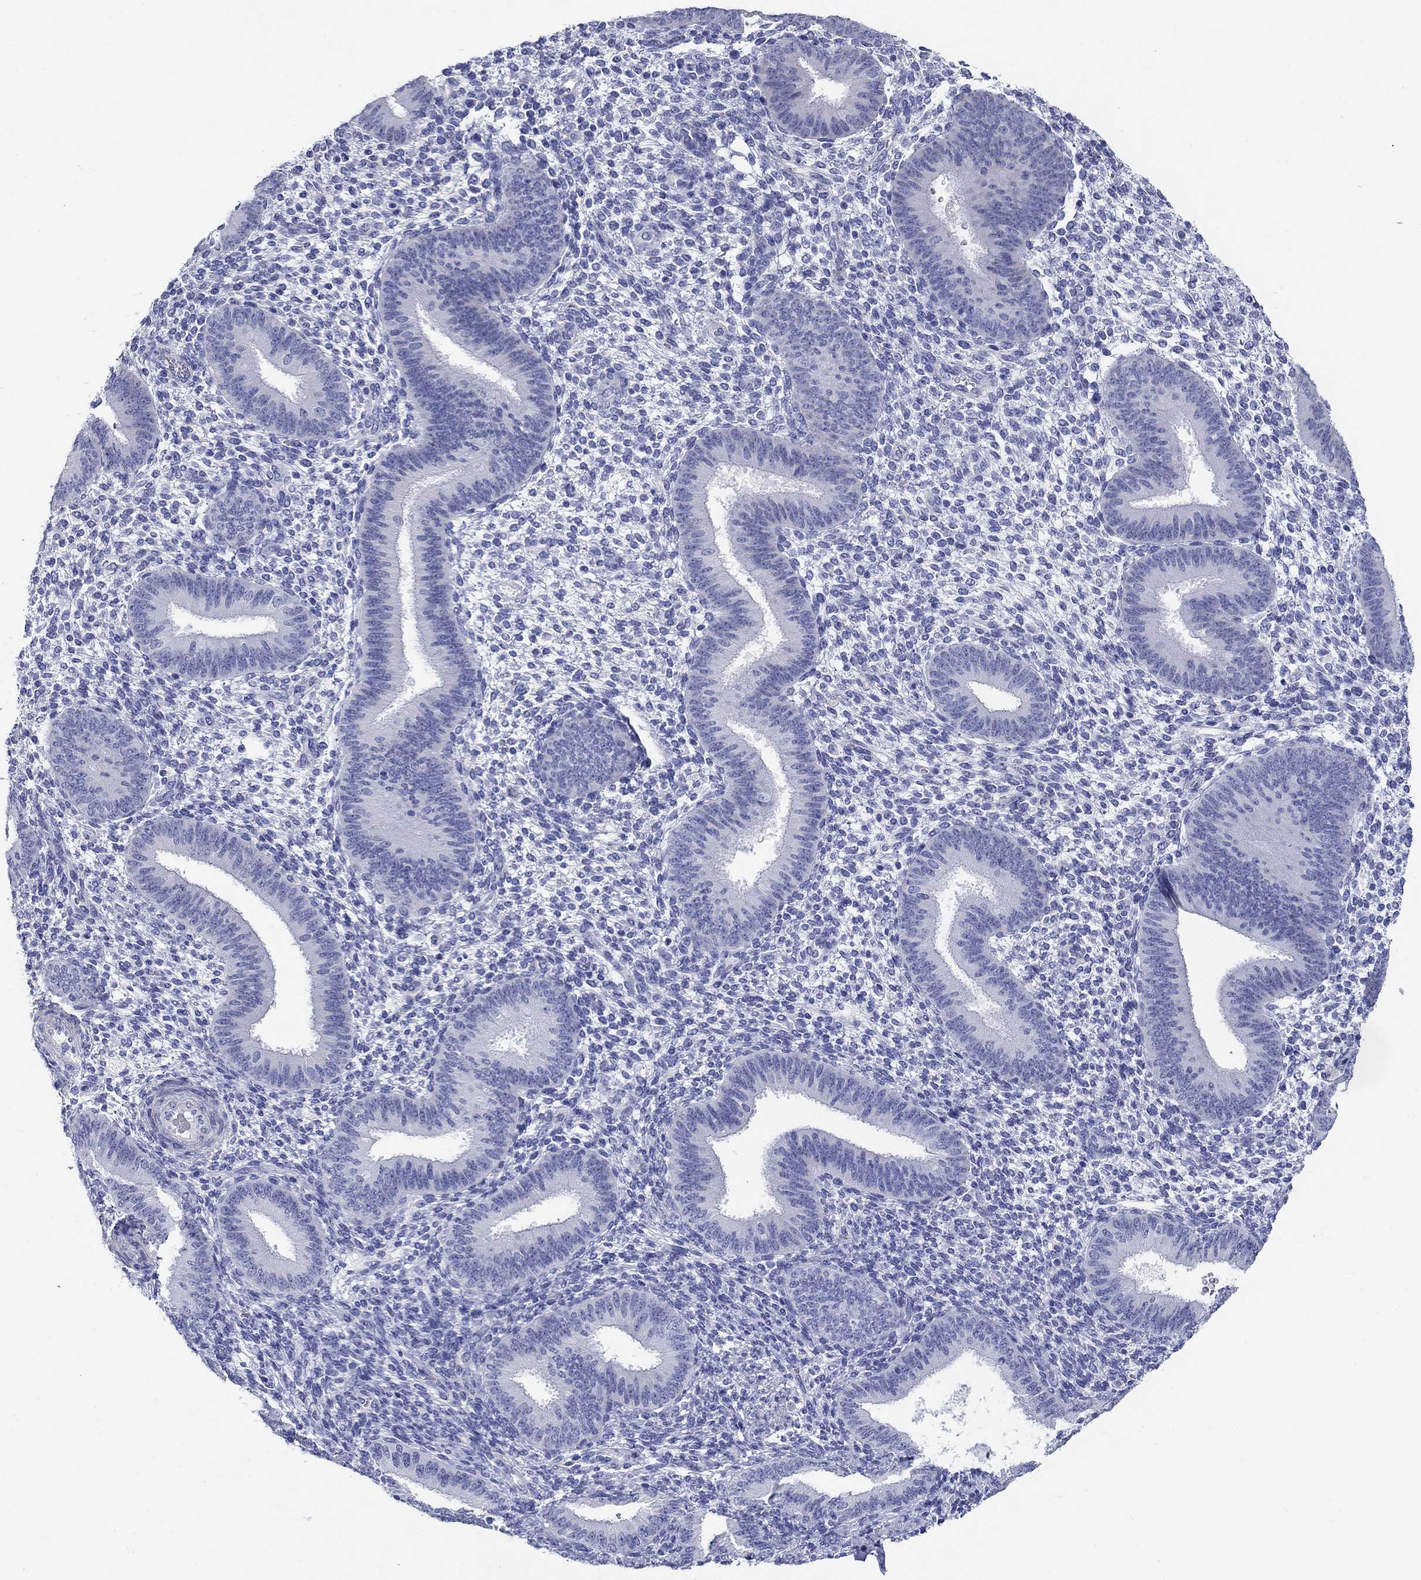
{"staining": {"intensity": "negative", "quantity": "none", "location": "none"}, "tissue": "endometrium", "cell_type": "Cells in endometrial stroma", "image_type": "normal", "snomed": [{"axis": "morphology", "description": "Normal tissue, NOS"}, {"axis": "topography", "description": "Endometrium"}], "caption": "Histopathology image shows no significant protein expression in cells in endometrial stroma of unremarkable endometrium. (Immunohistochemistry, brightfield microscopy, high magnification).", "gene": "CRYGS", "patient": {"sex": "female", "age": 39}}